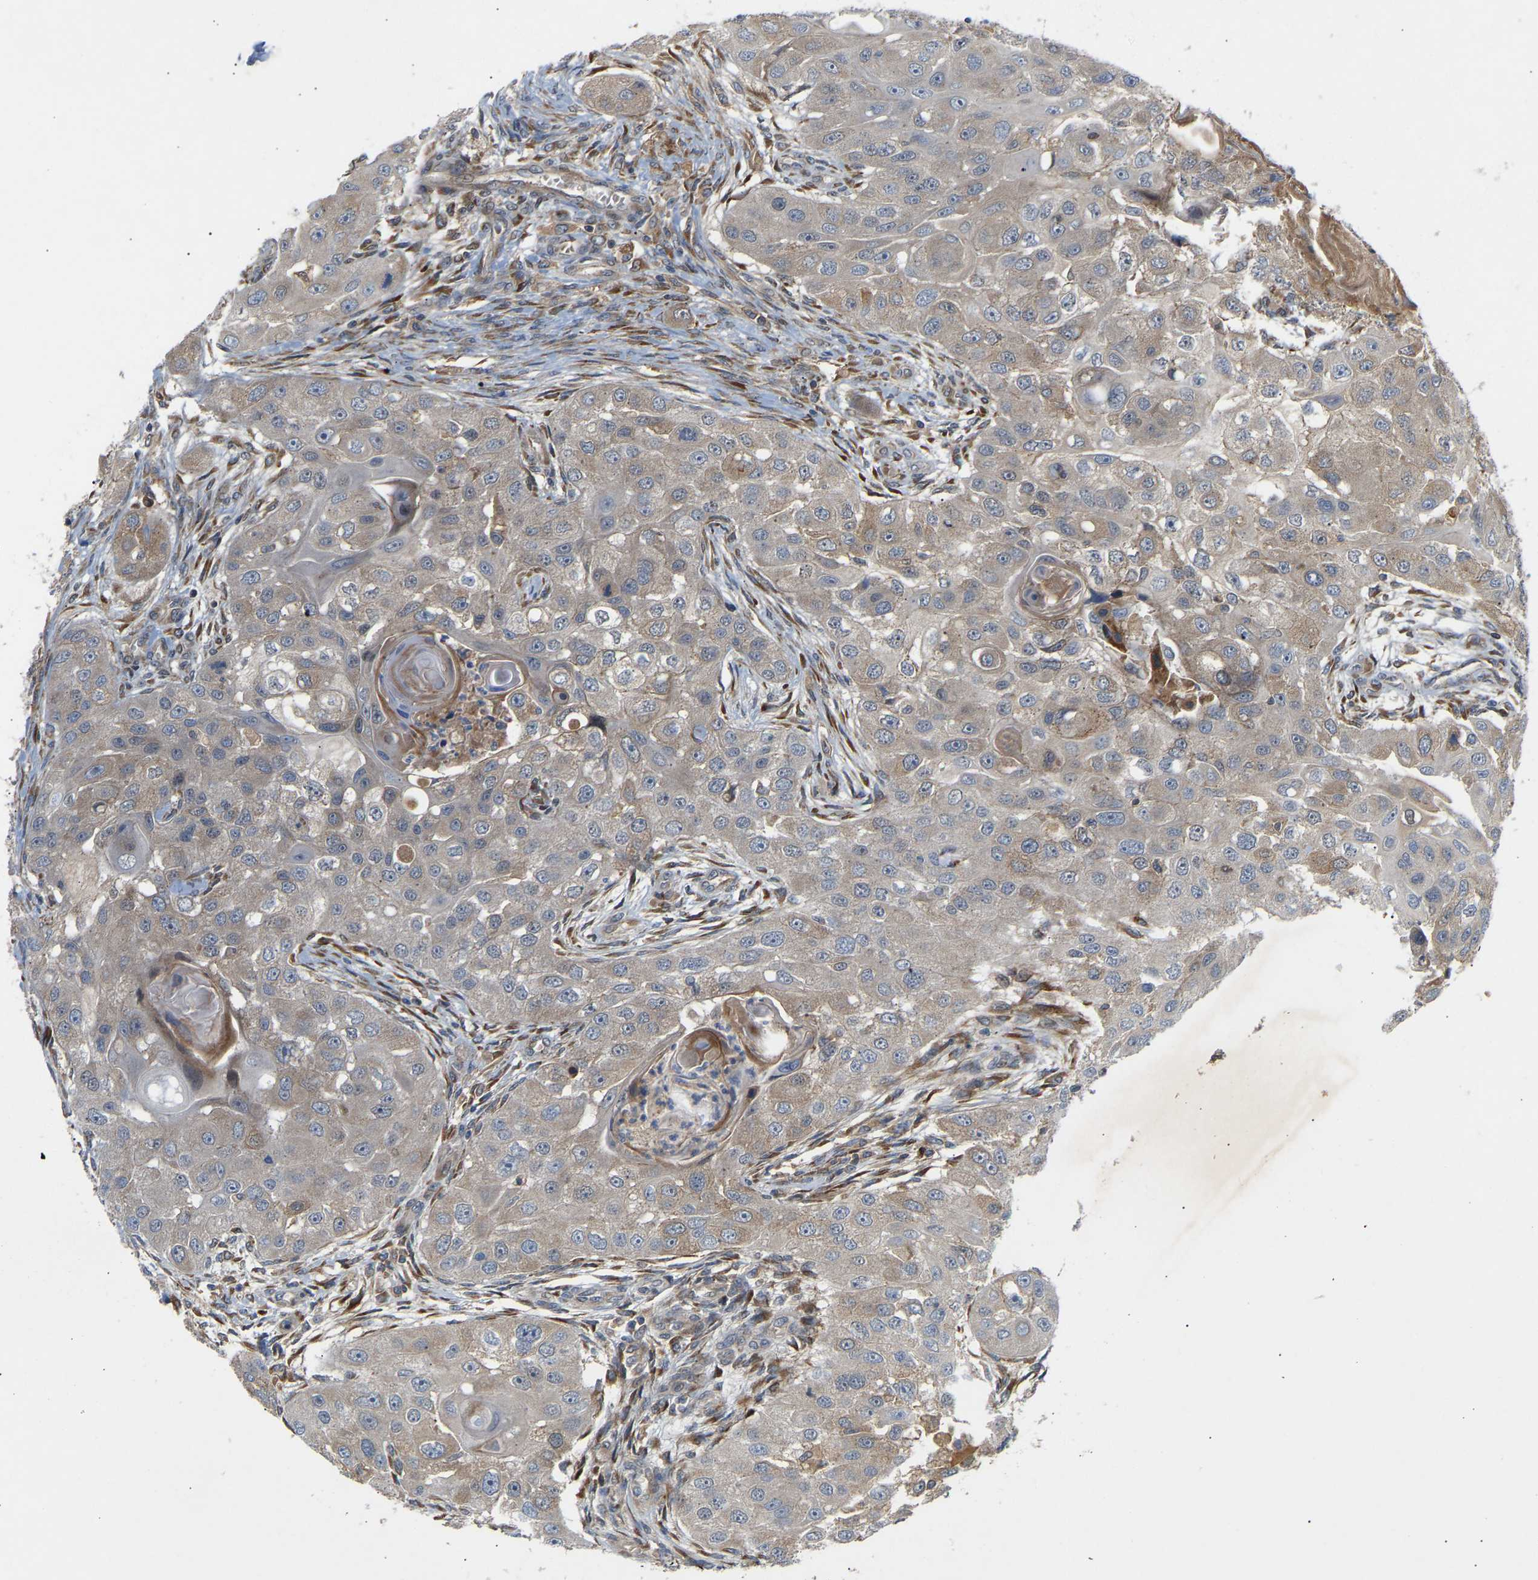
{"staining": {"intensity": "weak", "quantity": "<25%", "location": "cytoplasmic/membranous"}, "tissue": "head and neck cancer", "cell_type": "Tumor cells", "image_type": "cancer", "snomed": [{"axis": "morphology", "description": "Normal tissue, NOS"}, {"axis": "morphology", "description": "Squamous cell carcinoma, NOS"}, {"axis": "topography", "description": "Skeletal muscle"}, {"axis": "topography", "description": "Head-Neck"}], "caption": "An image of head and neck cancer (squamous cell carcinoma) stained for a protein shows no brown staining in tumor cells.", "gene": "PTCD1", "patient": {"sex": "male", "age": 51}}